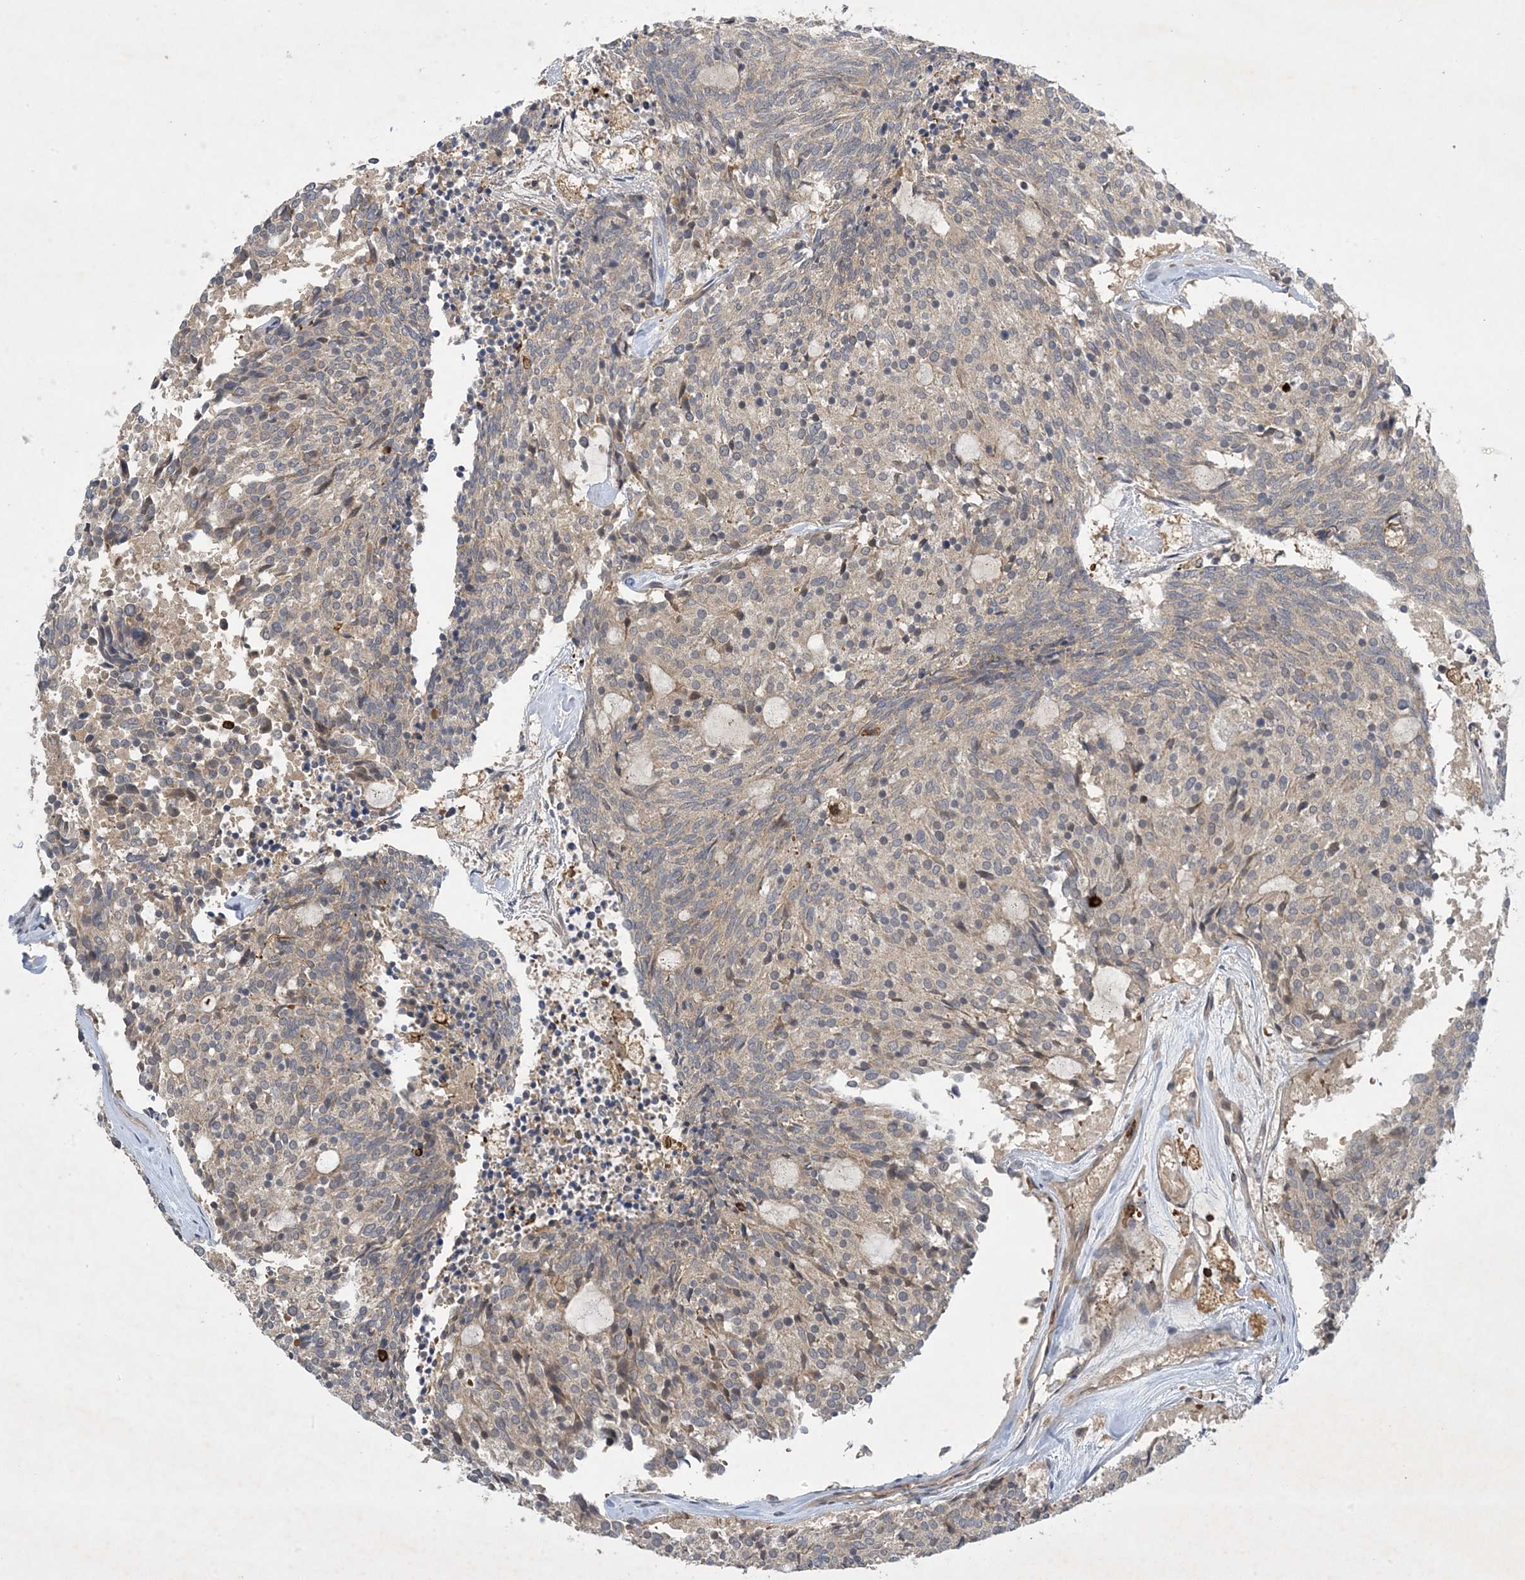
{"staining": {"intensity": "weak", "quantity": ">75%", "location": "cytoplasmic/membranous"}, "tissue": "carcinoid", "cell_type": "Tumor cells", "image_type": "cancer", "snomed": [{"axis": "morphology", "description": "Carcinoid, malignant, NOS"}, {"axis": "topography", "description": "Pancreas"}], "caption": "Tumor cells exhibit low levels of weak cytoplasmic/membranous expression in approximately >75% of cells in human malignant carcinoid. The staining was performed using DAB to visualize the protein expression in brown, while the nuclei were stained in blue with hematoxylin (Magnification: 20x).", "gene": "AK9", "patient": {"sex": "female", "age": 54}}